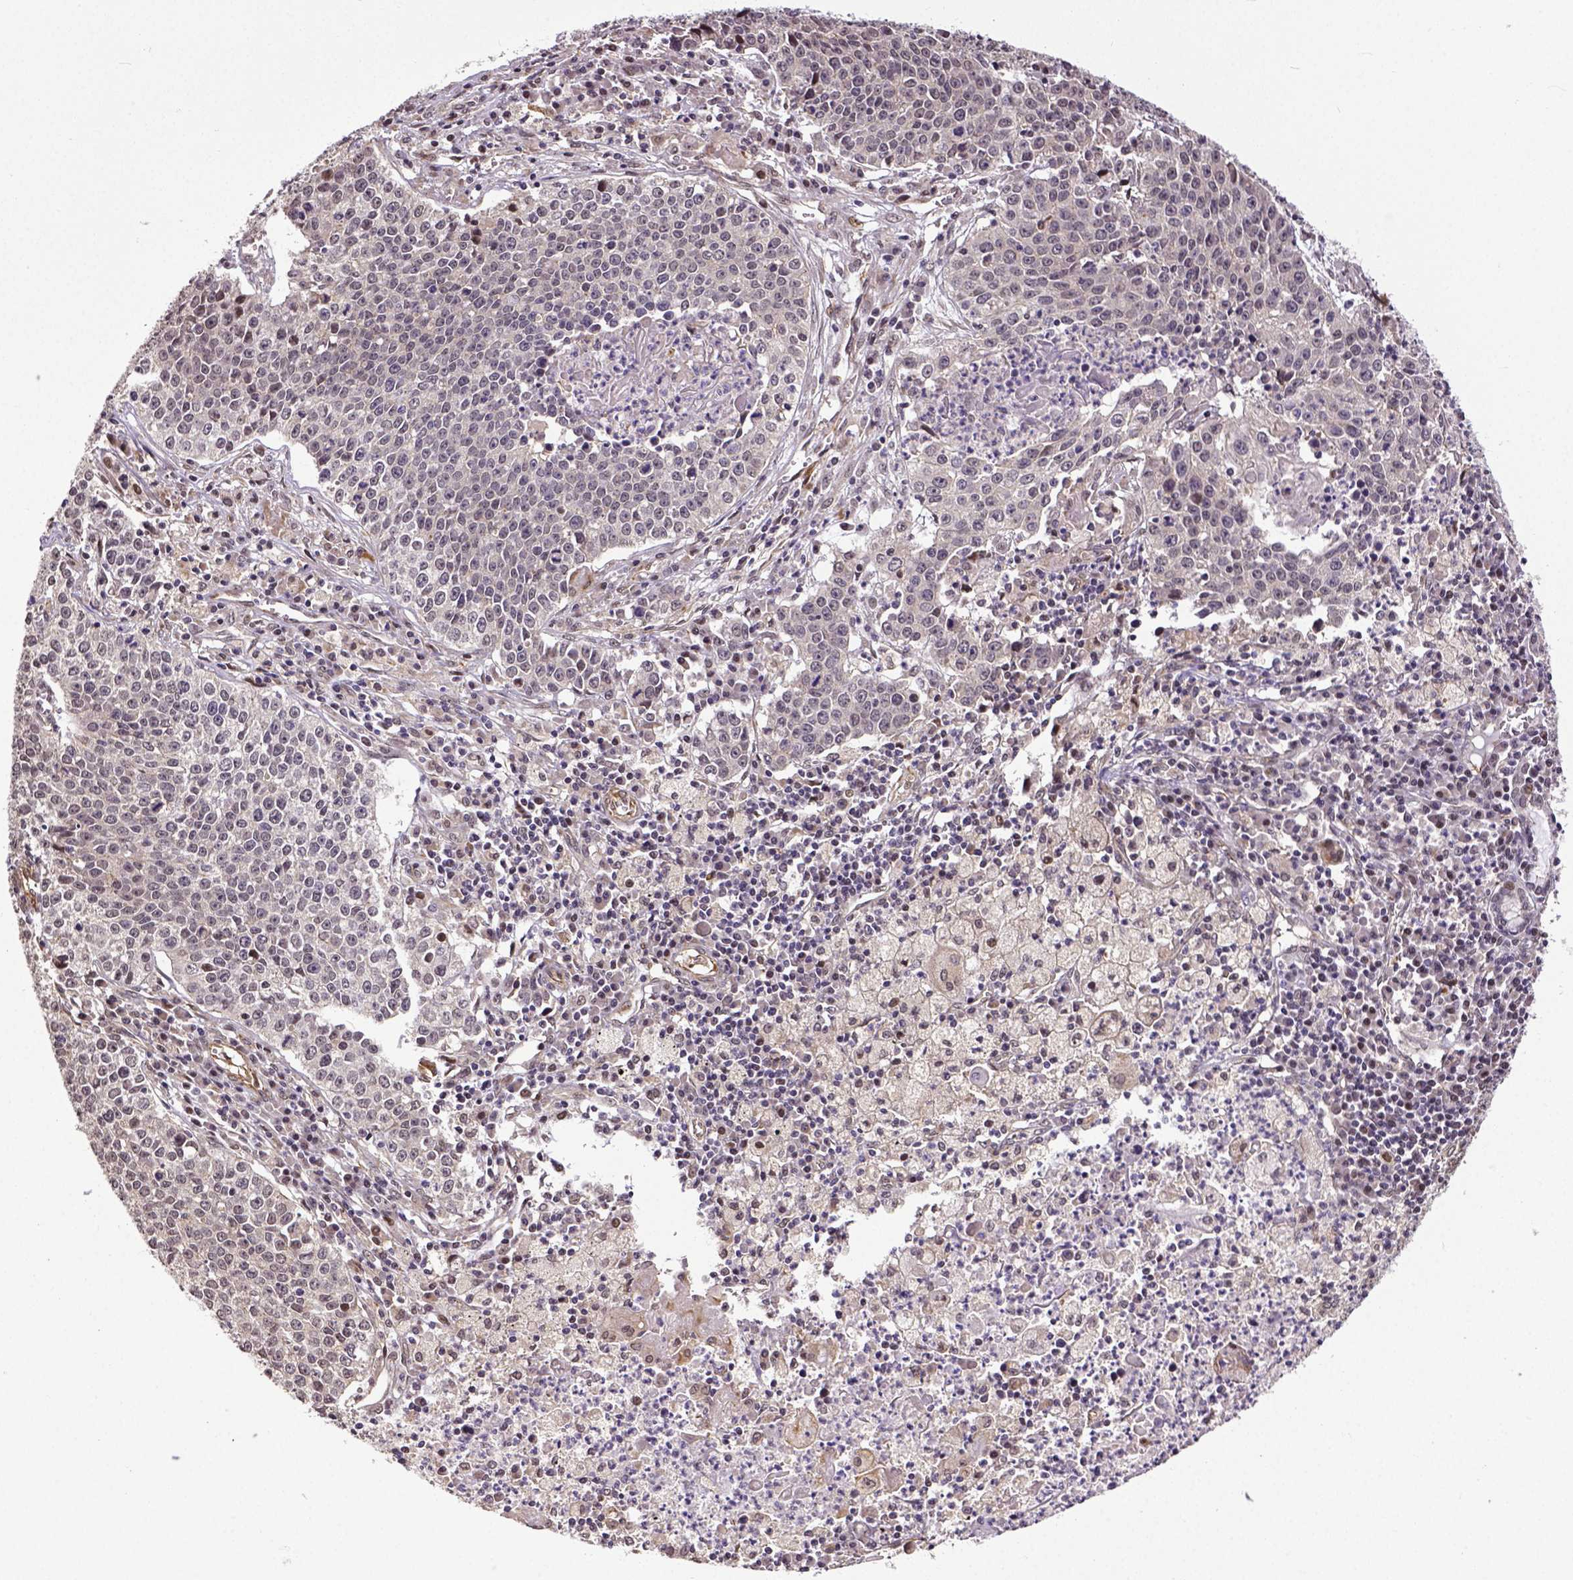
{"staining": {"intensity": "weak", "quantity": "25%-75%", "location": "cytoplasmic/membranous"}, "tissue": "lung cancer", "cell_type": "Tumor cells", "image_type": "cancer", "snomed": [{"axis": "morphology", "description": "Squamous cell carcinoma, NOS"}, {"axis": "morphology", "description": "Squamous cell carcinoma, metastatic, NOS"}, {"axis": "topography", "description": "Lung"}, {"axis": "topography", "description": "Pleura, NOS"}], "caption": "Tumor cells display low levels of weak cytoplasmic/membranous expression in approximately 25%-75% of cells in human lung squamous cell carcinoma.", "gene": "DICER1", "patient": {"sex": "male", "age": 72}}